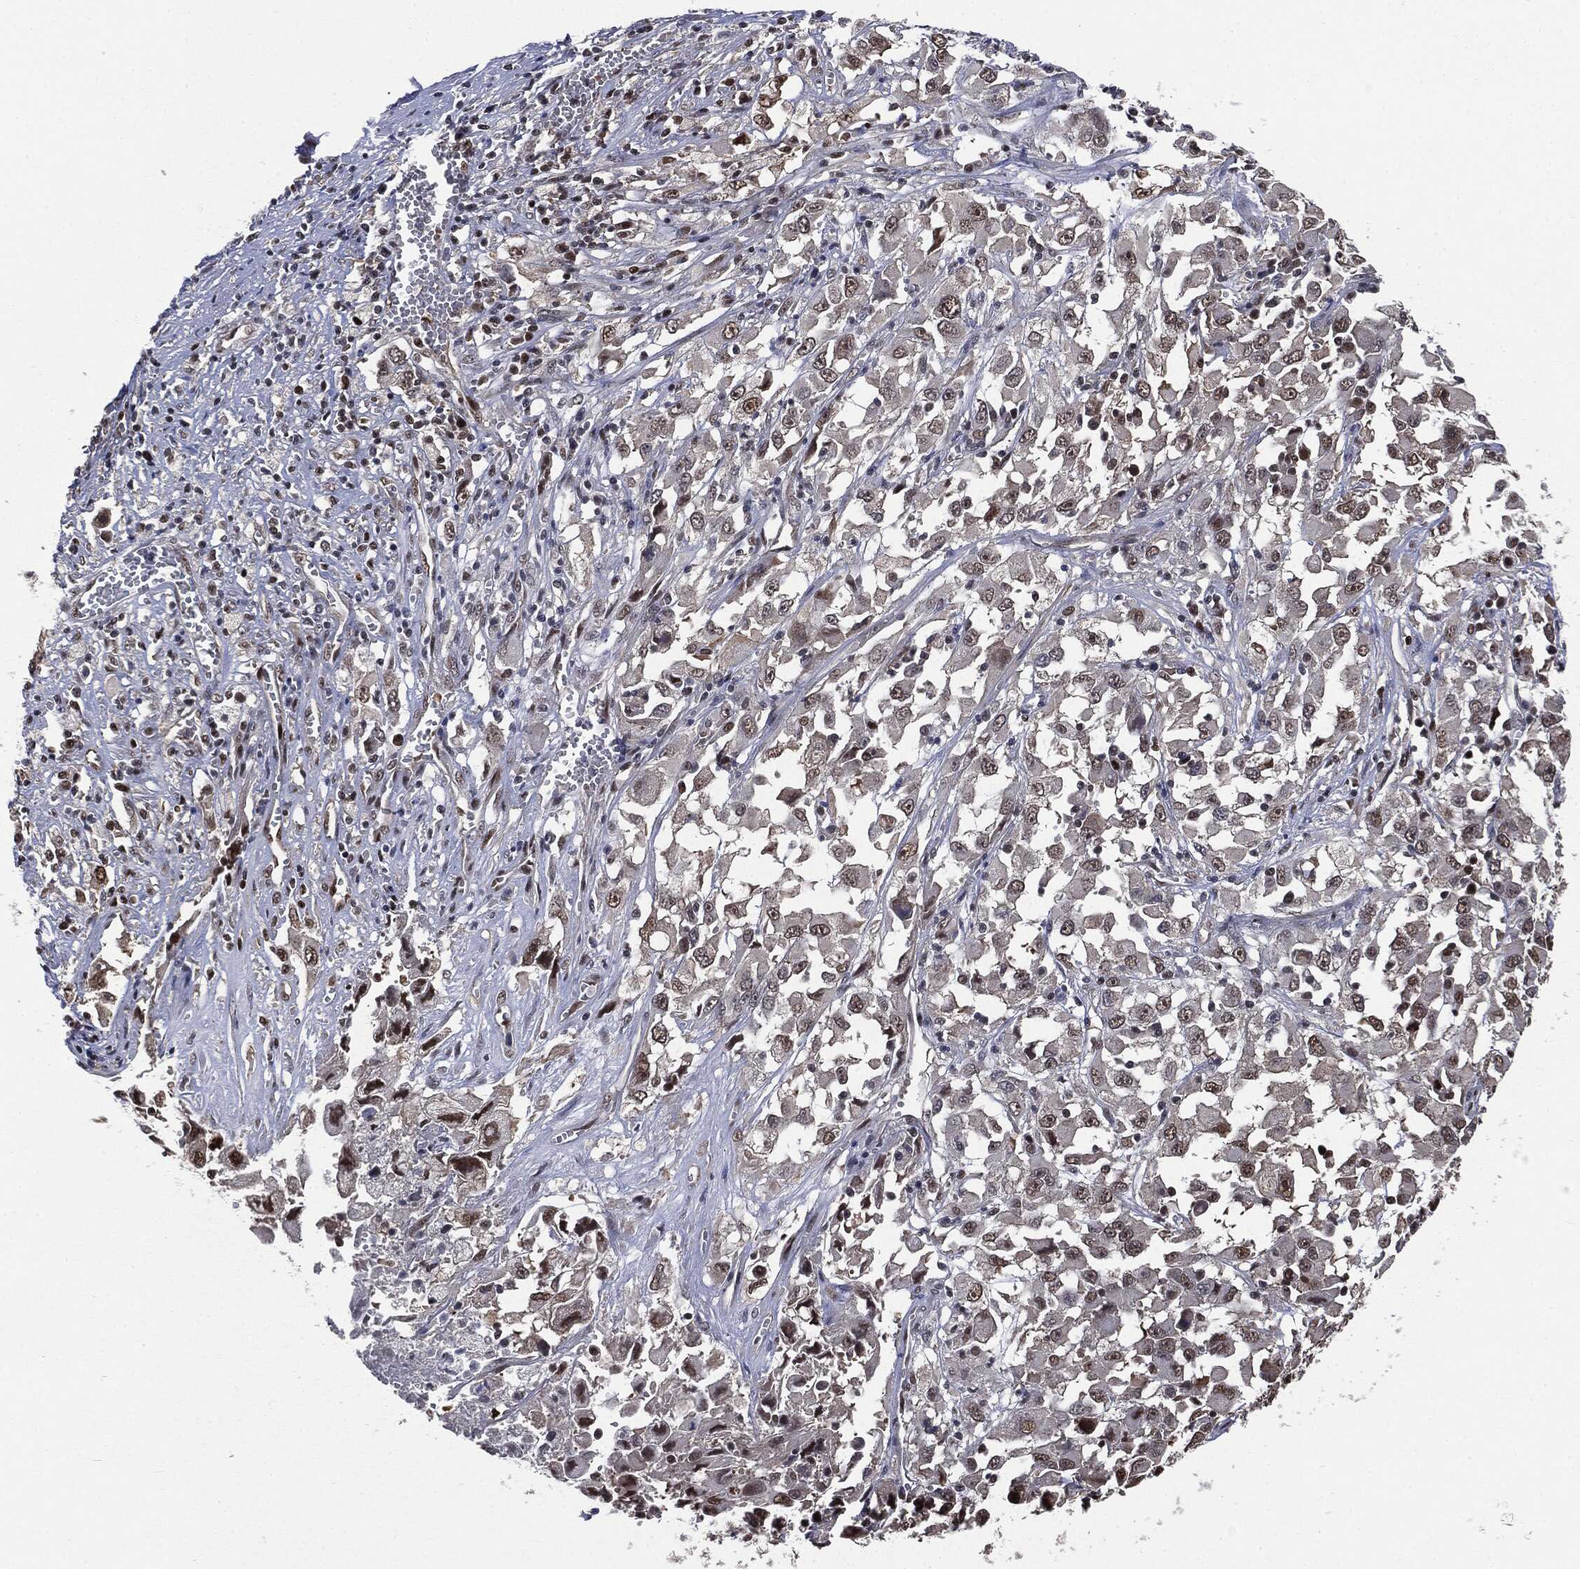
{"staining": {"intensity": "weak", "quantity": "<25%", "location": "nuclear"}, "tissue": "melanoma", "cell_type": "Tumor cells", "image_type": "cancer", "snomed": [{"axis": "morphology", "description": "Malignant melanoma, Metastatic site"}, {"axis": "topography", "description": "Soft tissue"}], "caption": "Tumor cells are negative for protein expression in human melanoma.", "gene": "SHLD2", "patient": {"sex": "male", "age": 50}}